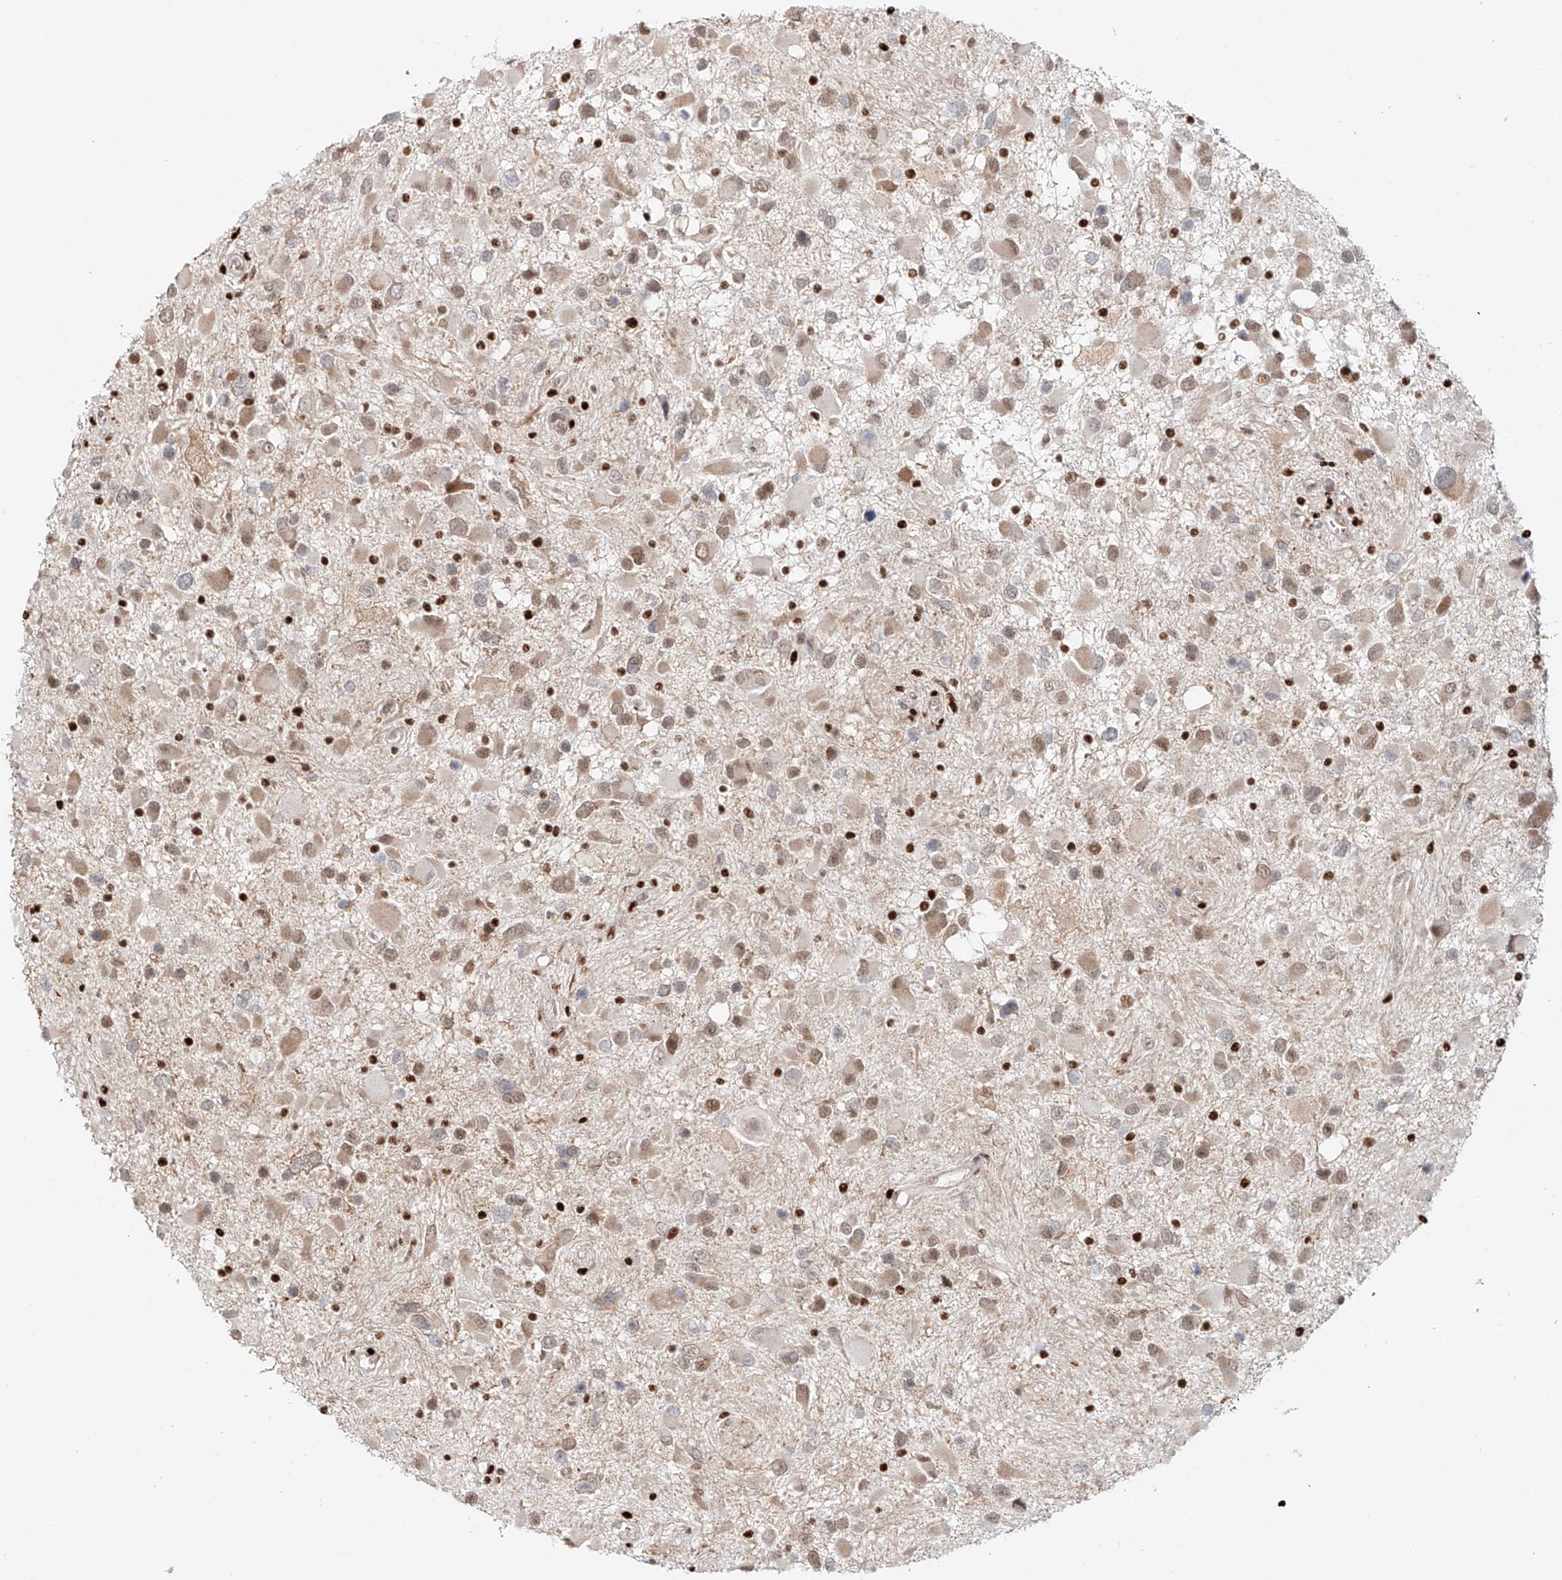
{"staining": {"intensity": "weak", "quantity": "25%-75%", "location": "cytoplasmic/membranous,nuclear"}, "tissue": "glioma", "cell_type": "Tumor cells", "image_type": "cancer", "snomed": [{"axis": "morphology", "description": "Glioma, malignant, High grade"}, {"axis": "topography", "description": "Brain"}], "caption": "Malignant high-grade glioma stained for a protein shows weak cytoplasmic/membranous and nuclear positivity in tumor cells.", "gene": "DZIP1L", "patient": {"sex": "male", "age": 53}}